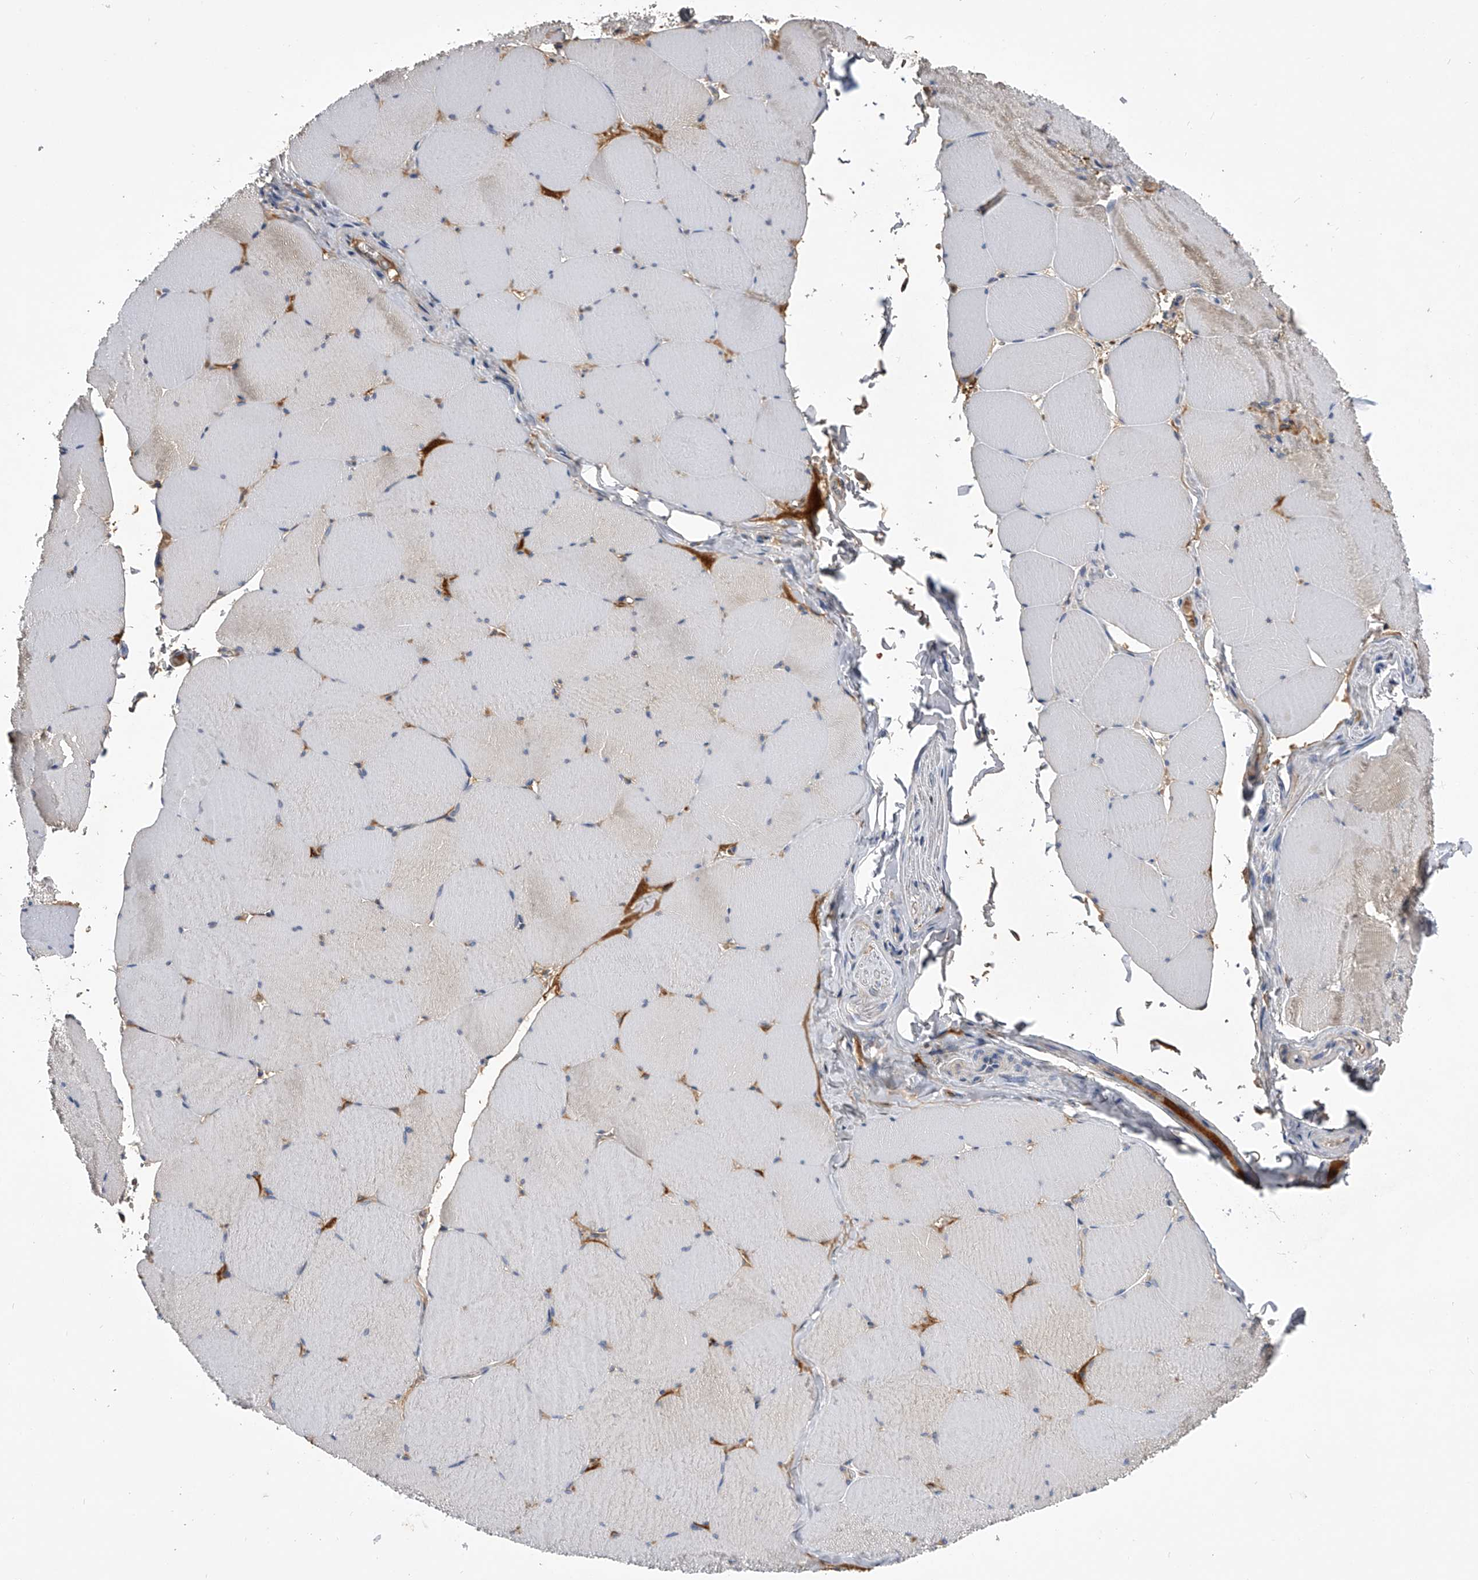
{"staining": {"intensity": "weak", "quantity": "25%-75%", "location": "cytoplasmic/membranous"}, "tissue": "skeletal muscle", "cell_type": "Myocytes", "image_type": "normal", "snomed": [{"axis": "morphology", "description": "Normal tissue, NOS"}, {"axis": "topography", "description": "Skeletal muscle"}, {"axis": "topography", "description": "Head-Neck"}], "caption": "Skeletal muscle stained with immunohistochemistry demonstrates weak cytoplasmic/membranous staining in about 25%-75% of myocytes. The staining was performed using DAB to visualize the protein expression in brown, while the nuclei were stained in blue with hematoxylin (Magnification: 20x).", "gene": "MDN1", "patient": {"sex": "male", "age": 66}}